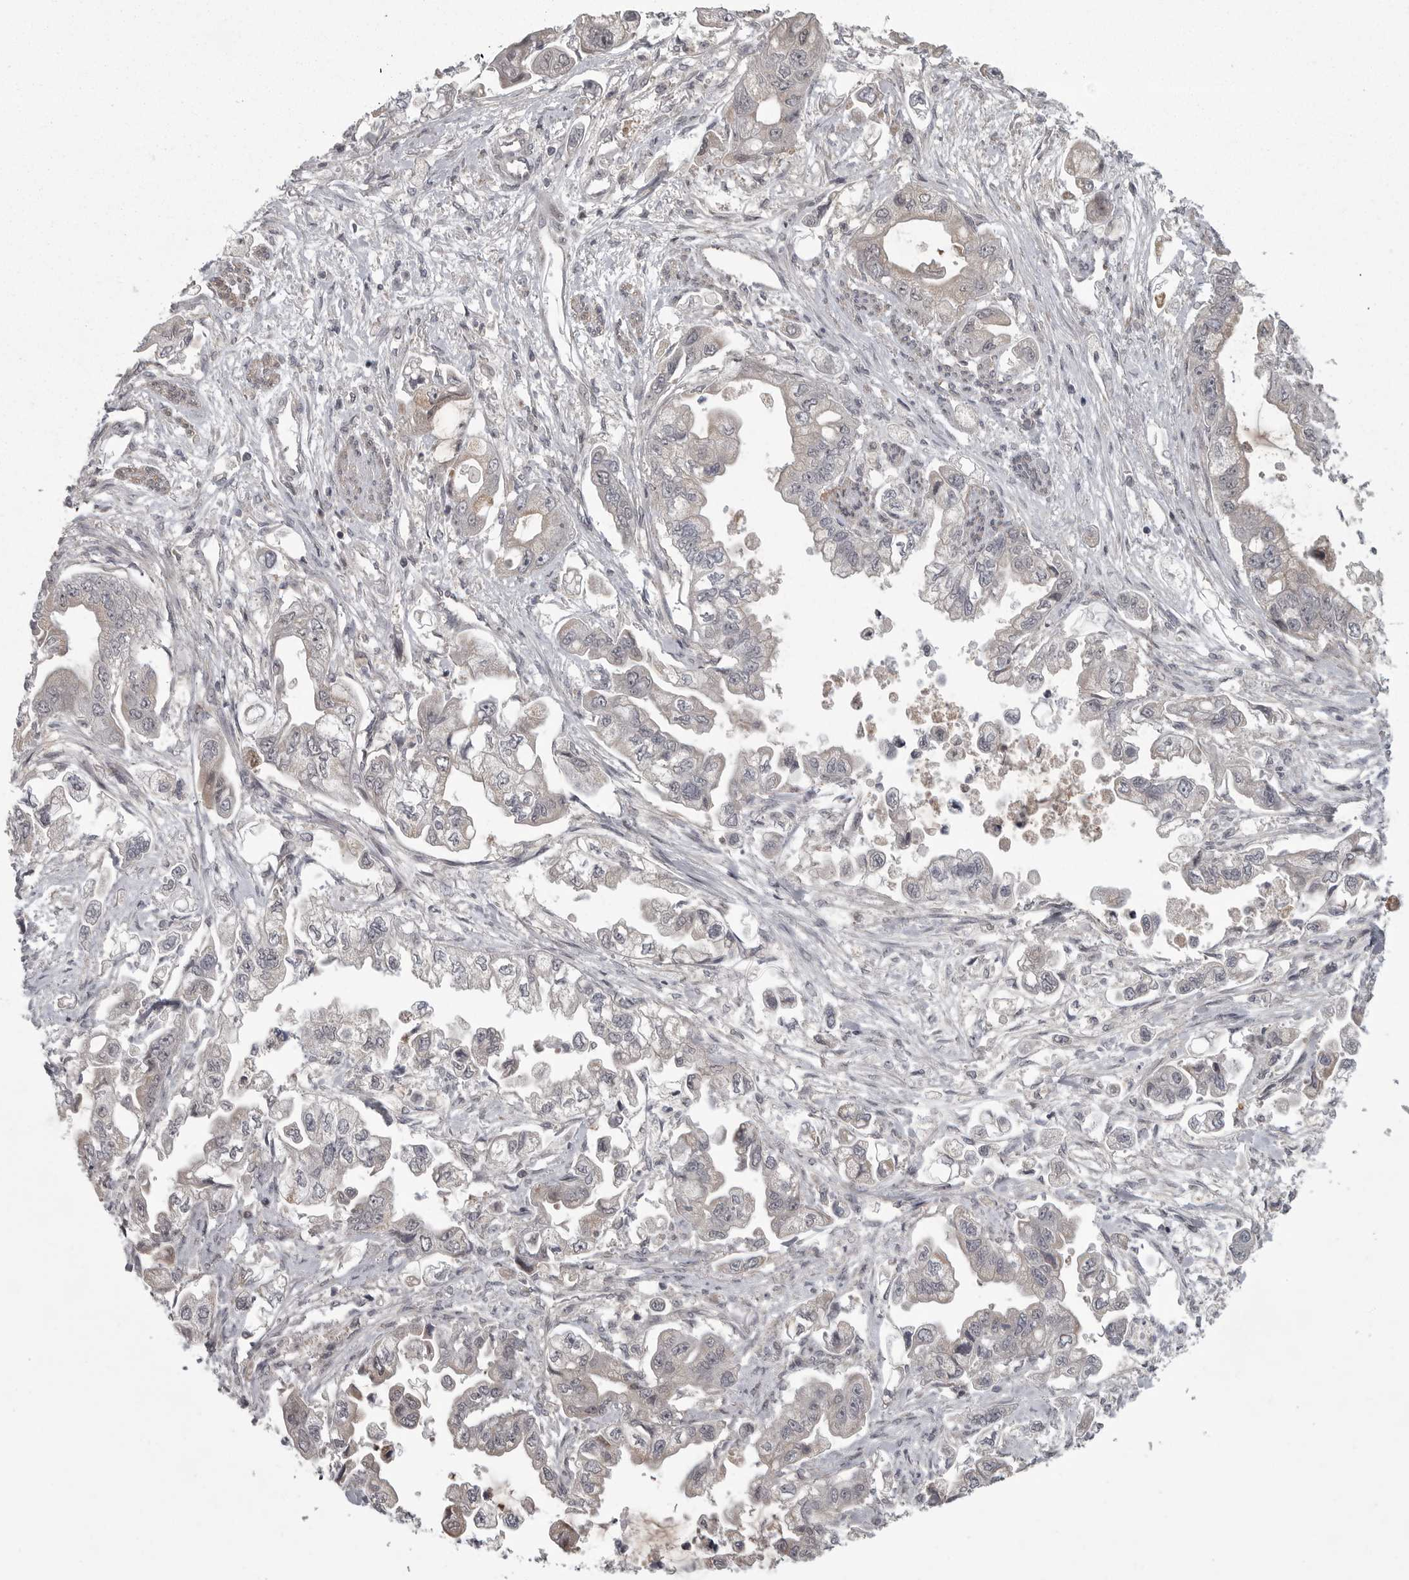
{"staining": {"intensity": "negative", "quantity": "none", "location": "none"}, "tissue": "stomach cancer", "cell_type": "Tumor cells", "image_type": "cancer", "snomed": [{"axis": "morphology", "description": "Adenocarcinoma, NOS"}, {"axis": "topography", "description": "Stomach"}], "caption": "An image of human adenocarcinoma (stomach) is negative for staining in tumor cells.", "gene": "PPP1R9A", "patient": {"sex": "male", "age": 62}}